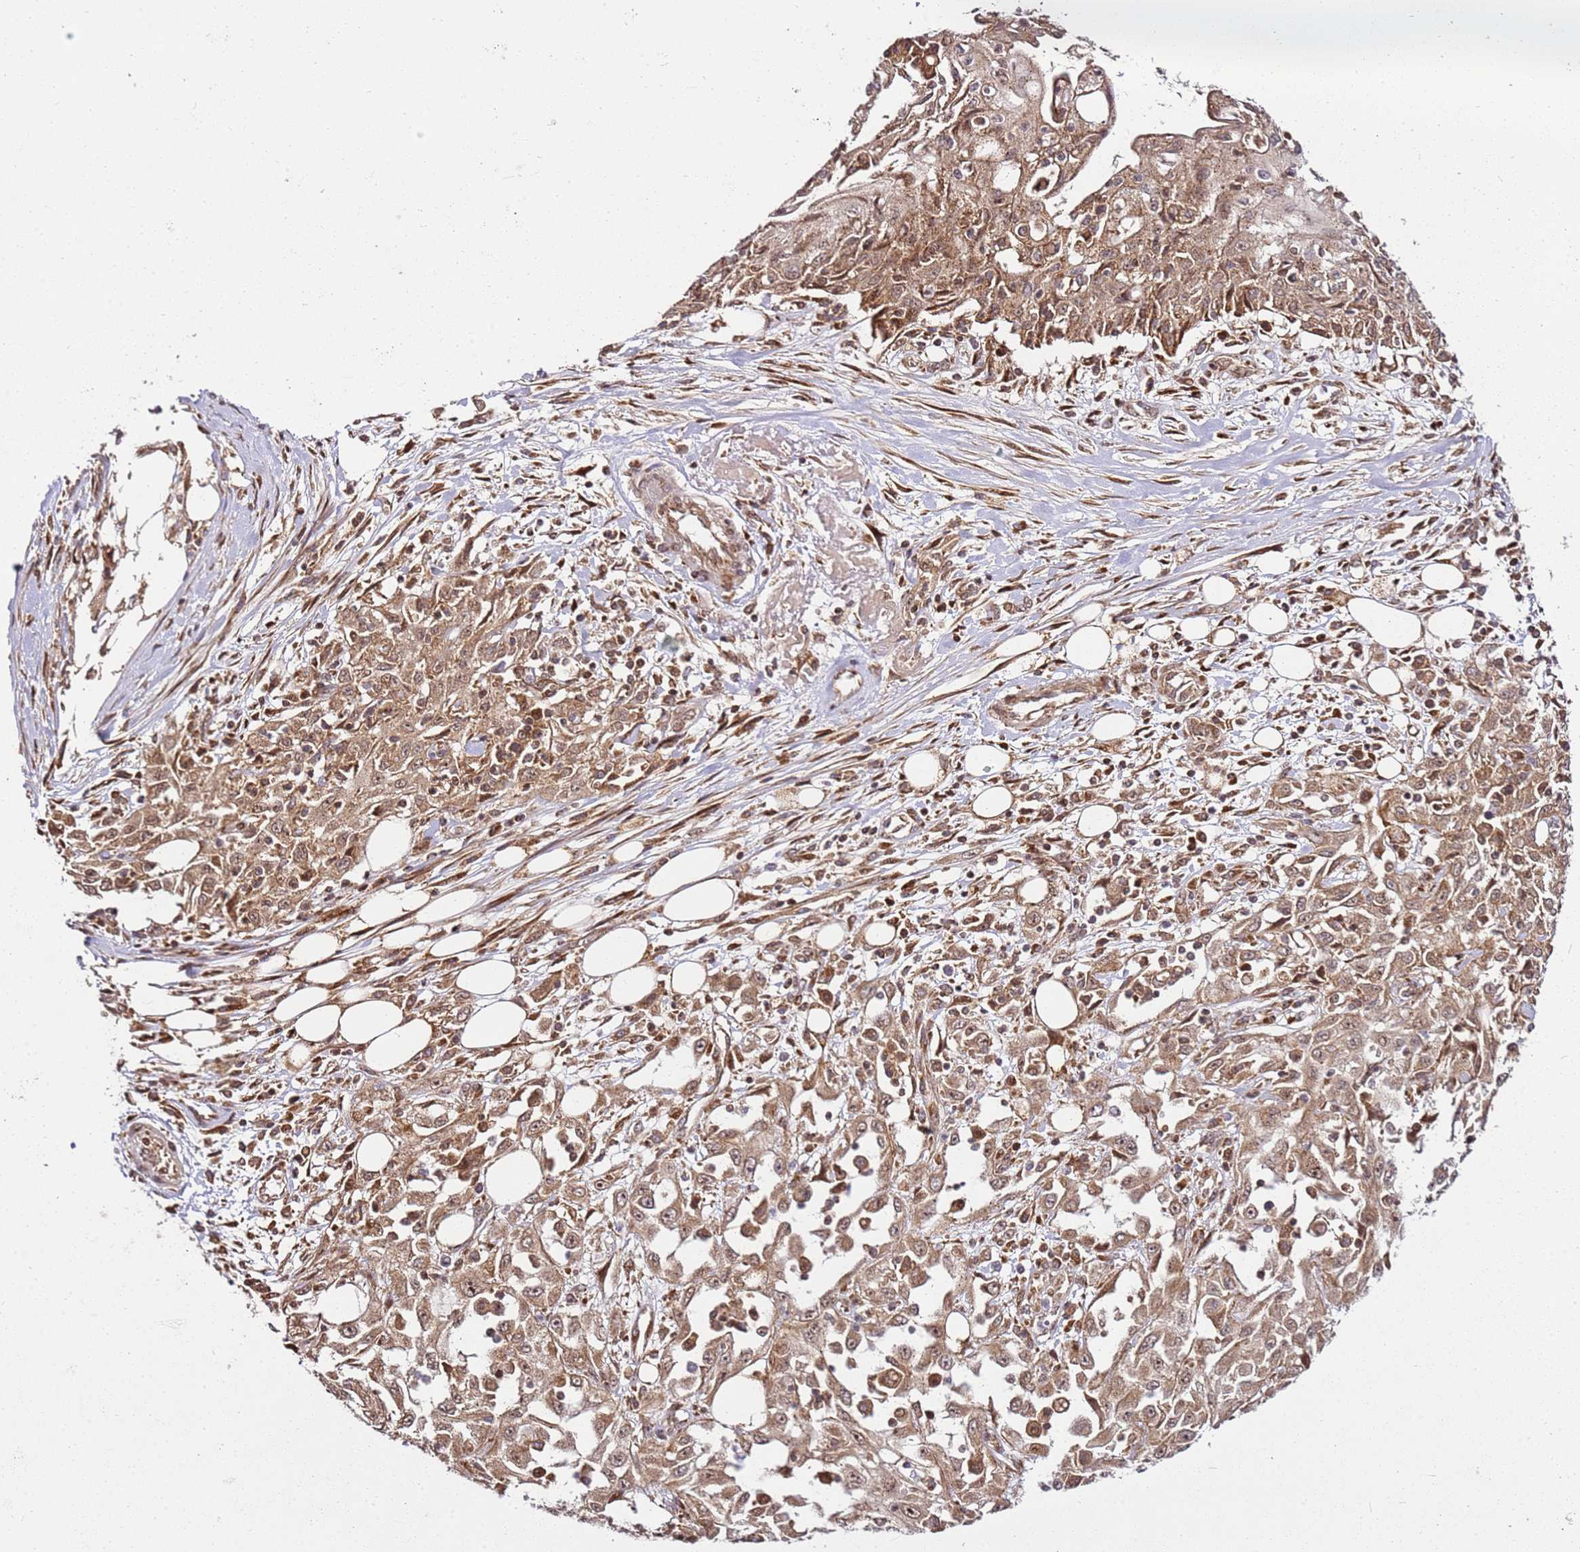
{"staining": {"intensity": "moderate", "quantity": ">75%", "location": "cytoplasmic/membranous,nuclear"}, "tissue": "skin cancer", "cell_type": "Tumor cells", "image_type": "cancer", "snomed": [{"axis": "morphology", "description": "Squamous cell carcinoma, NOS"}, {"axis": "morphology", "description": "Squamous cell carcinoma, metastatic, NOS"}, {"axis": "topography", "description": "Skin"}, {"axis": "topography", "description": "Lymph node"}], "caption": "The photomicrograph exhibits immunohistochemical staining of metastatic squamous cell carcinoma (skin). There is moderate cytoplasmic/membranous and nuclear expression is seen in about >75% of tumor cells.", "gene": "RASA3", "patient": {"sex": "male", "age": 75}}